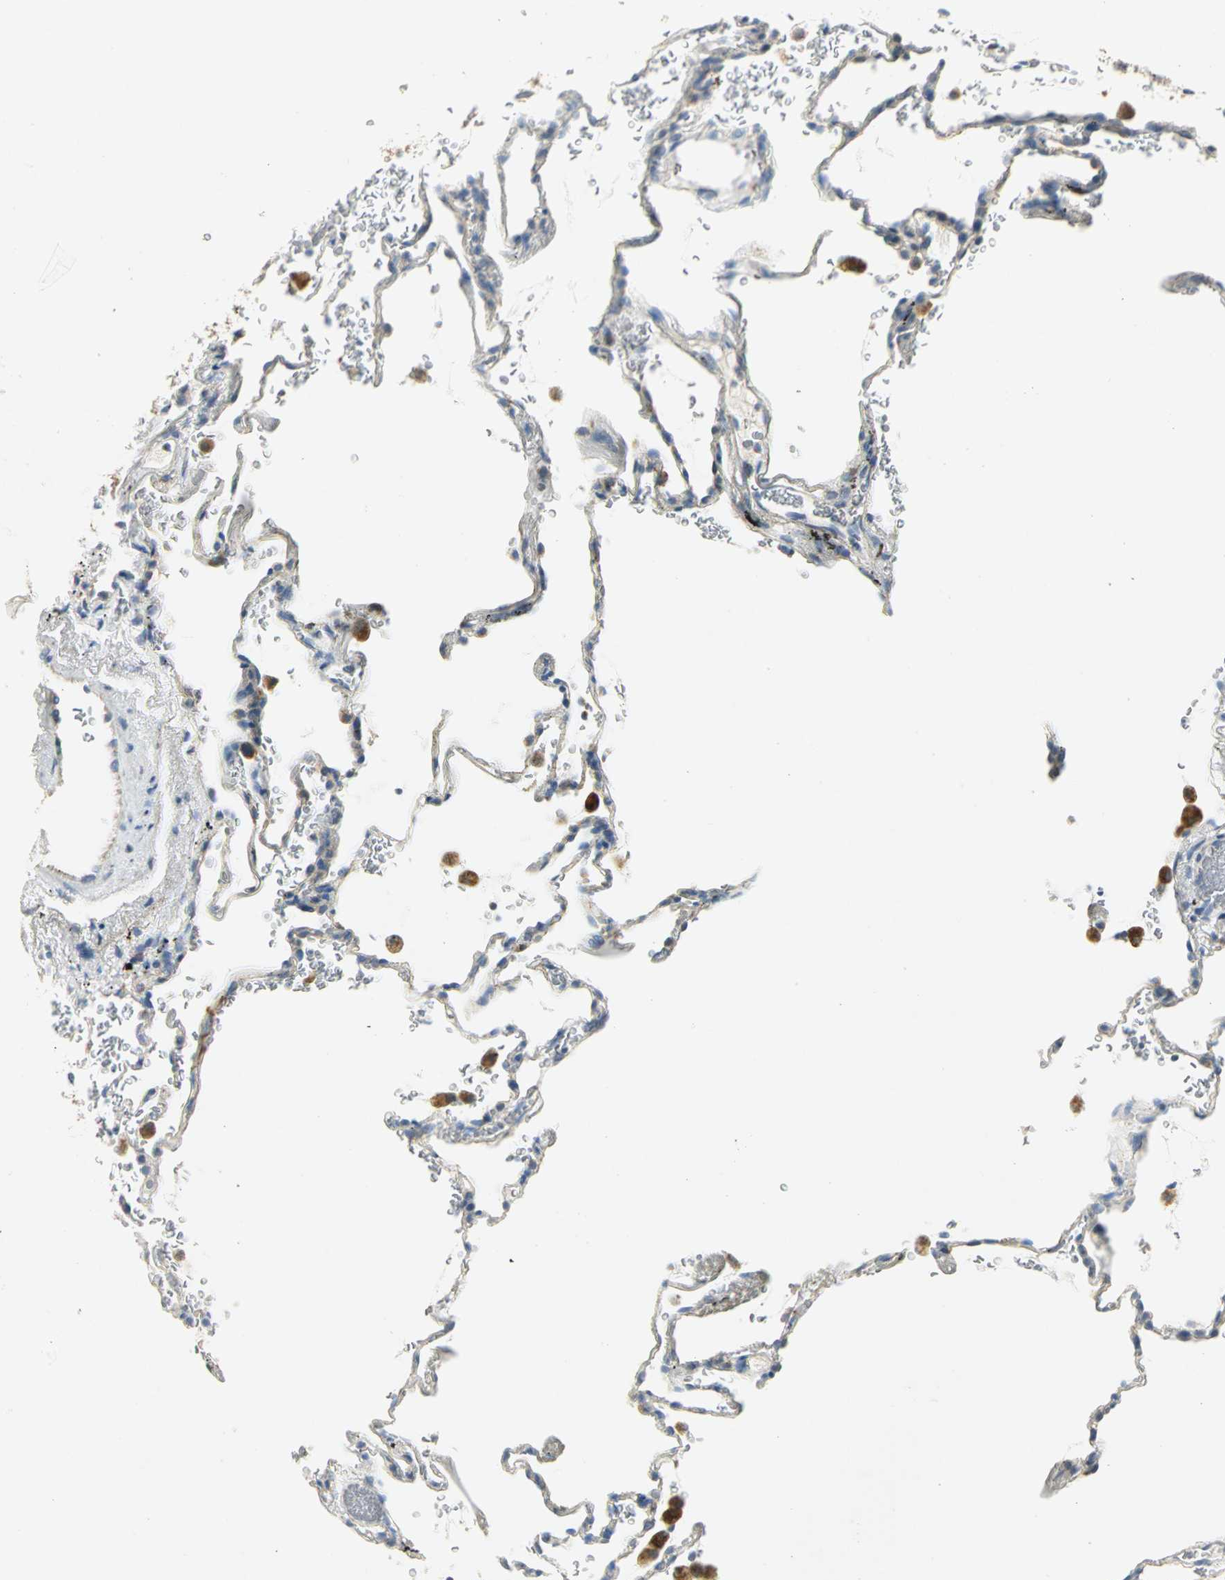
{"staining": {"intensity": "weak", "quantity": "<25%", "location": "cytoplasmic/membranous"}, "tissue": "lung", "cell_type": "Alveolar cells", "image_type": "normal", "snomed": [{"axis": "morphology", "description": "Normal tissue, NOS"}, {"axis": "morphology", "description": "Inflammation, NOS"}, {"axis": "topography", "description": "Lung"}], "caption": "Immunohistochemistry (IHC) micrograph of unremarkable lung stained for a protein (brown), which shows no staining in alveolar cells. (Brightfield microscopy of DAB immunohistochemistry (IHC) at high magnification).", "gene": "NTRK1", "patient": {"sex": "male", "age": 69}}